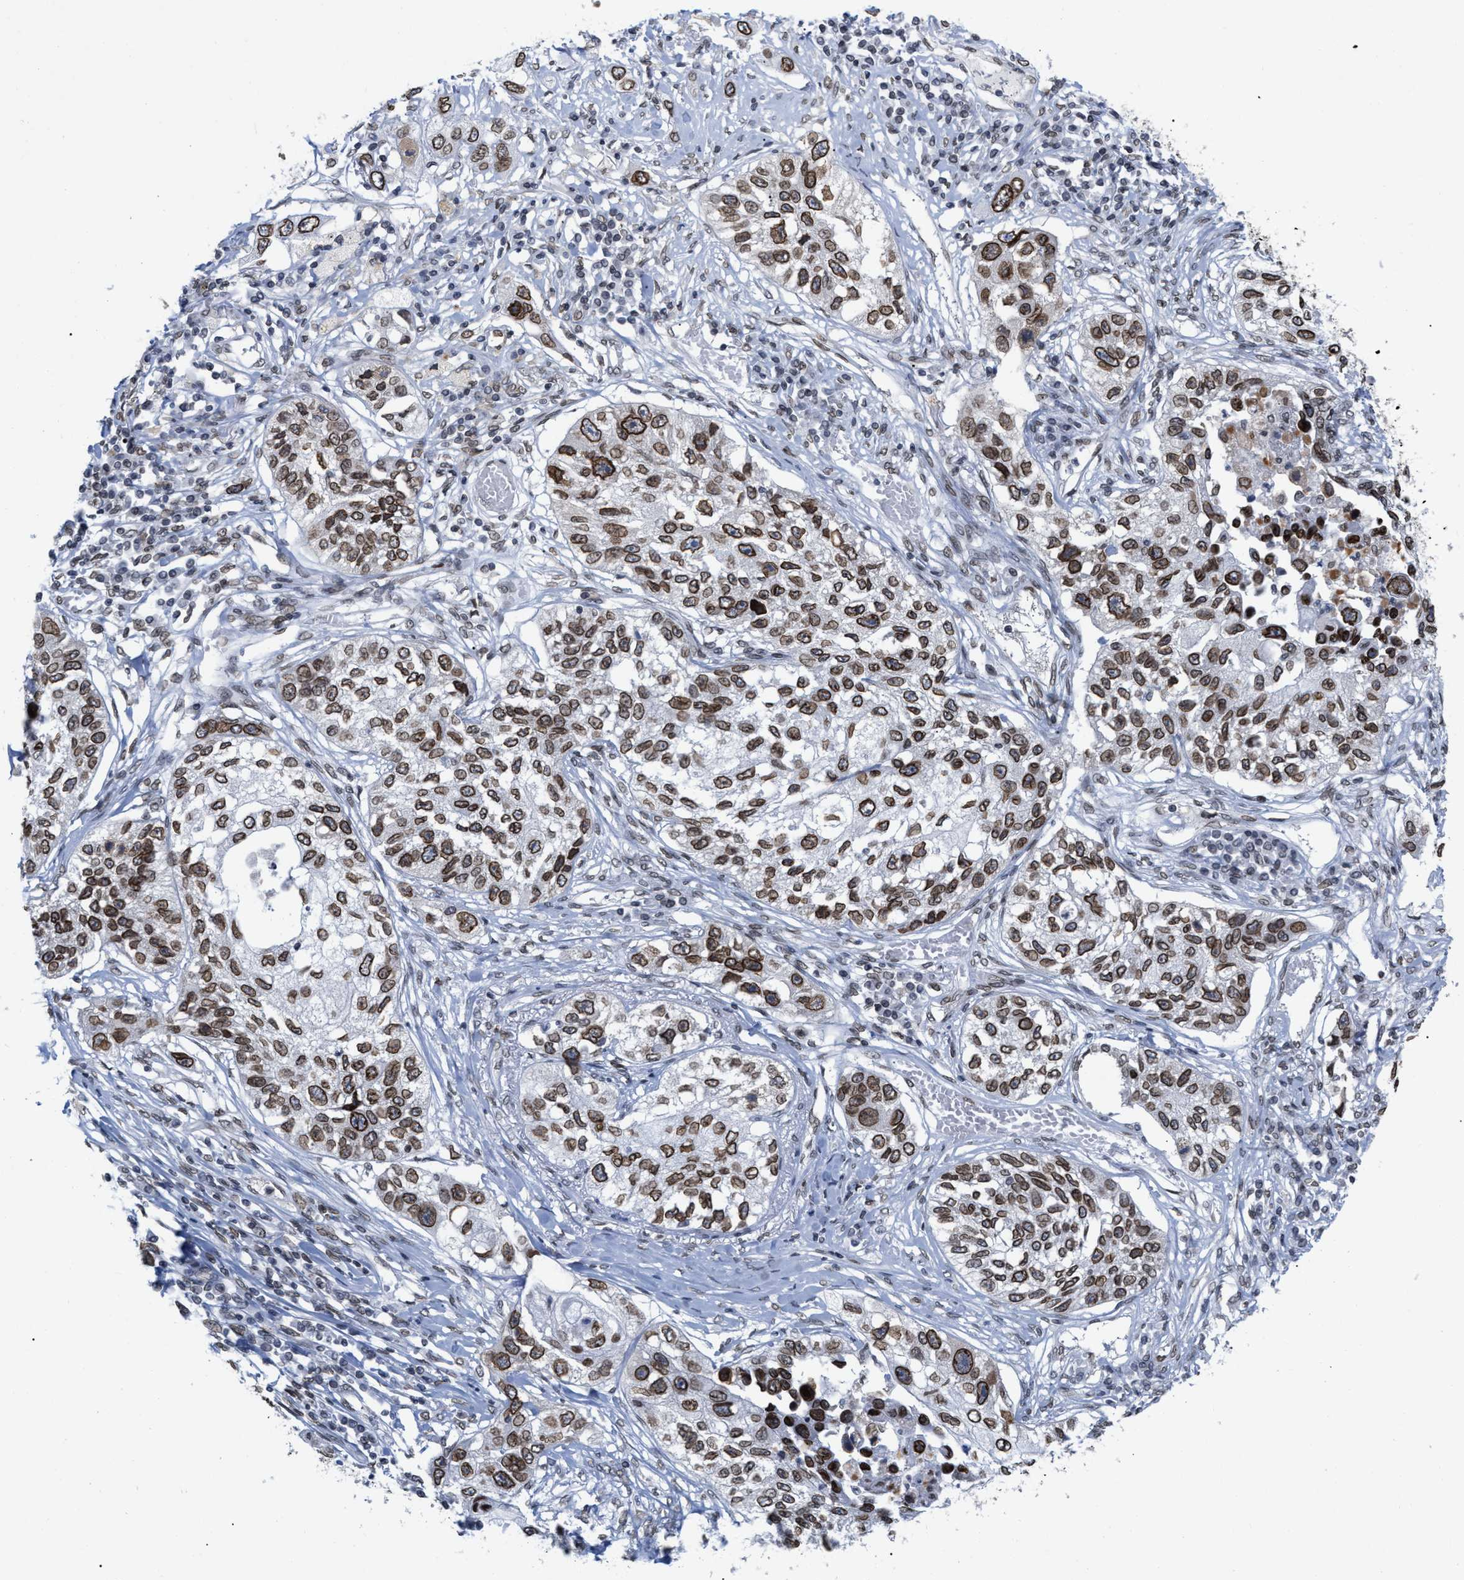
{"staining": {"intensity": "strong", "quantity": ">75%", "location": "cytoplasmic/membranous,nuclear"}, "tissue": "lung cancer", "cell_type": "Tumor cells", "image_type": "cancer", "snomed": [{"axis": "morphology", "description": "Squamous cell carcinoma, NOS"}, {"axis": "topography", "description": "Lung"}], "caption": "About >75% of tumor cells in human lung squamous cell carcinoma display strong cytoplasmic/membranous and nuclear protein positivity as visualized by brown immunohistochemical staining.", "gene": "TPR", "patient": {"sex": "male", "age": 71}}